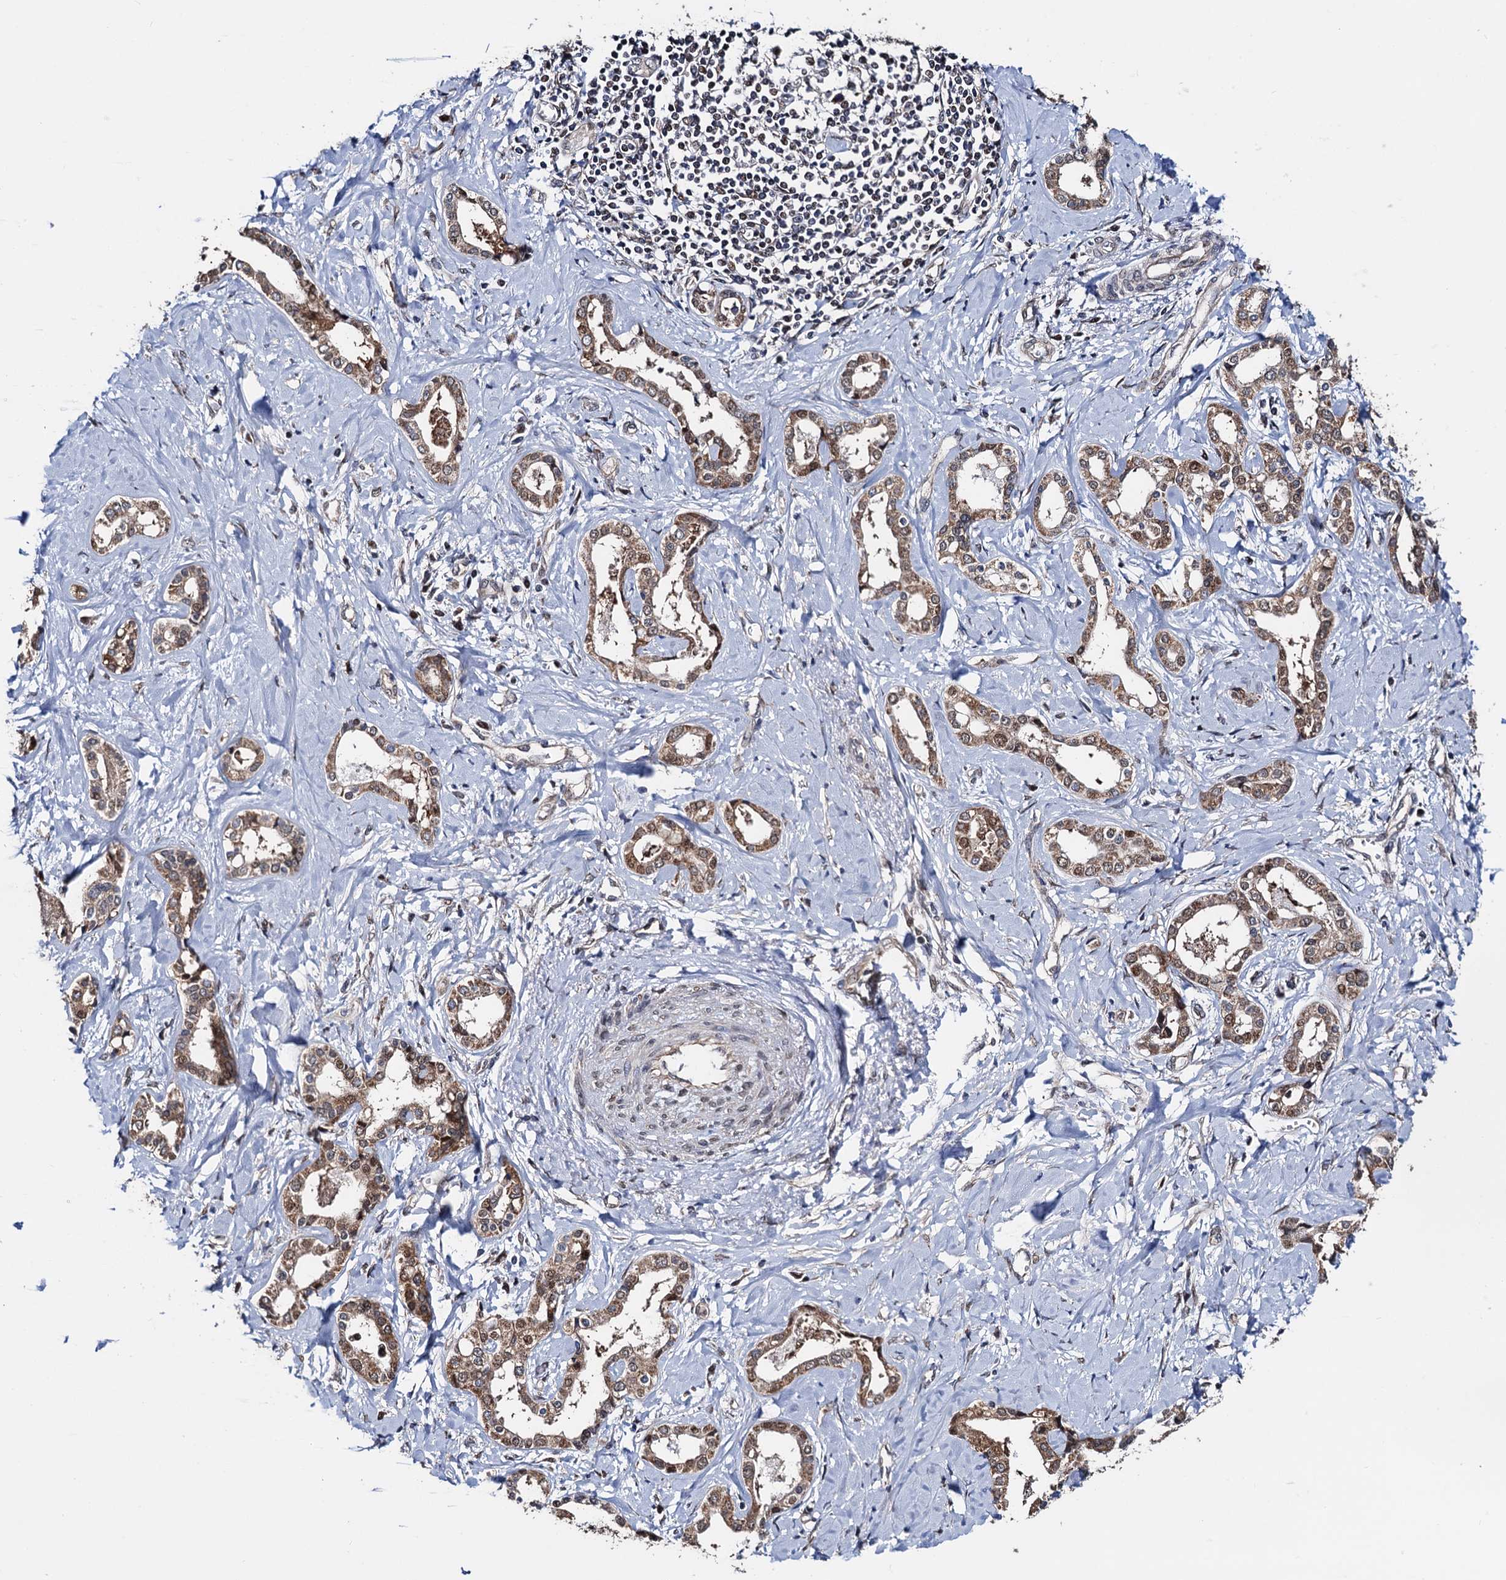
{"staining": {"intensity": "moderate", "quantity": ">75%", "location": "cytoplasmic/membranous"}, "tissue": "liver cancer", "cell_type": "Tumor cells", "image_type": "cancer", "snomed": [{"axis": "morphology", "description": "Cholangiocarcinoma"}, {"axis": "topography", "description": "Liver"}], "caption": "Immunohistochemistry (IHC) of human liver cancer (cholangiocarcinoma) demonstrates medium levels of moderate cytoplasmic/membranous staining in about >75% of tumor cells.", "gene": "PTCD3", "patient": {"sex": "female", "age": 77}}